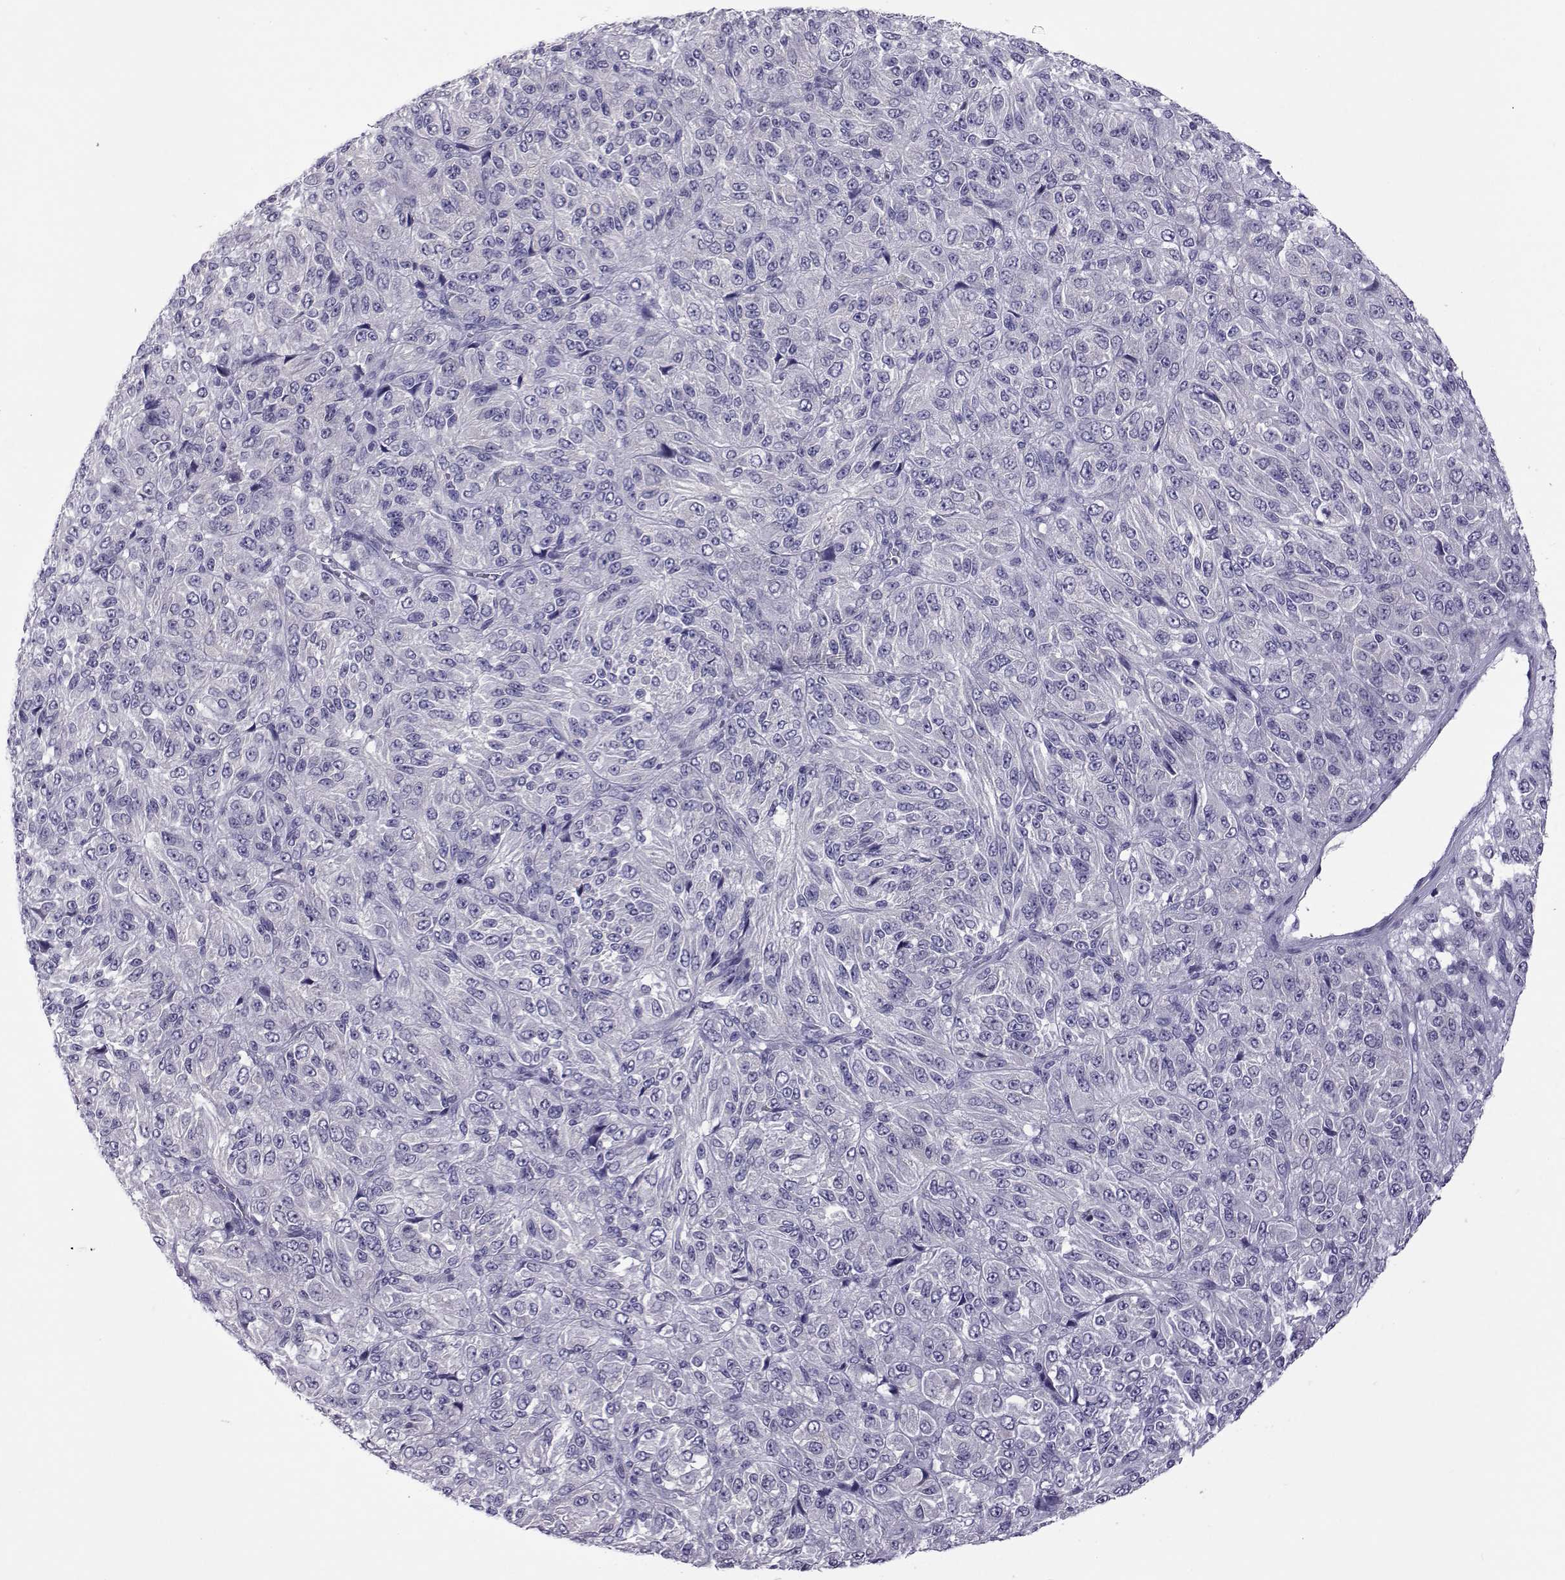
{"staining": {"intensity": "negative", "quantity": "none", "location": "none"}, "tissue": "melanoma", "cell_type": "Tumor cells", "image_type": "cancer", "snomed": [{"axis": "morphology", "description": "Malignant melanoma, Metastatic site"}, {"axis": "topography", "description": "Brain"}], "caption": "A histopathology image of melanoma stained for a protein demonstrates no brown staining in tumor cells.", "gene": "COL22A1", "patient": {"sex": "female", "age": 56}}